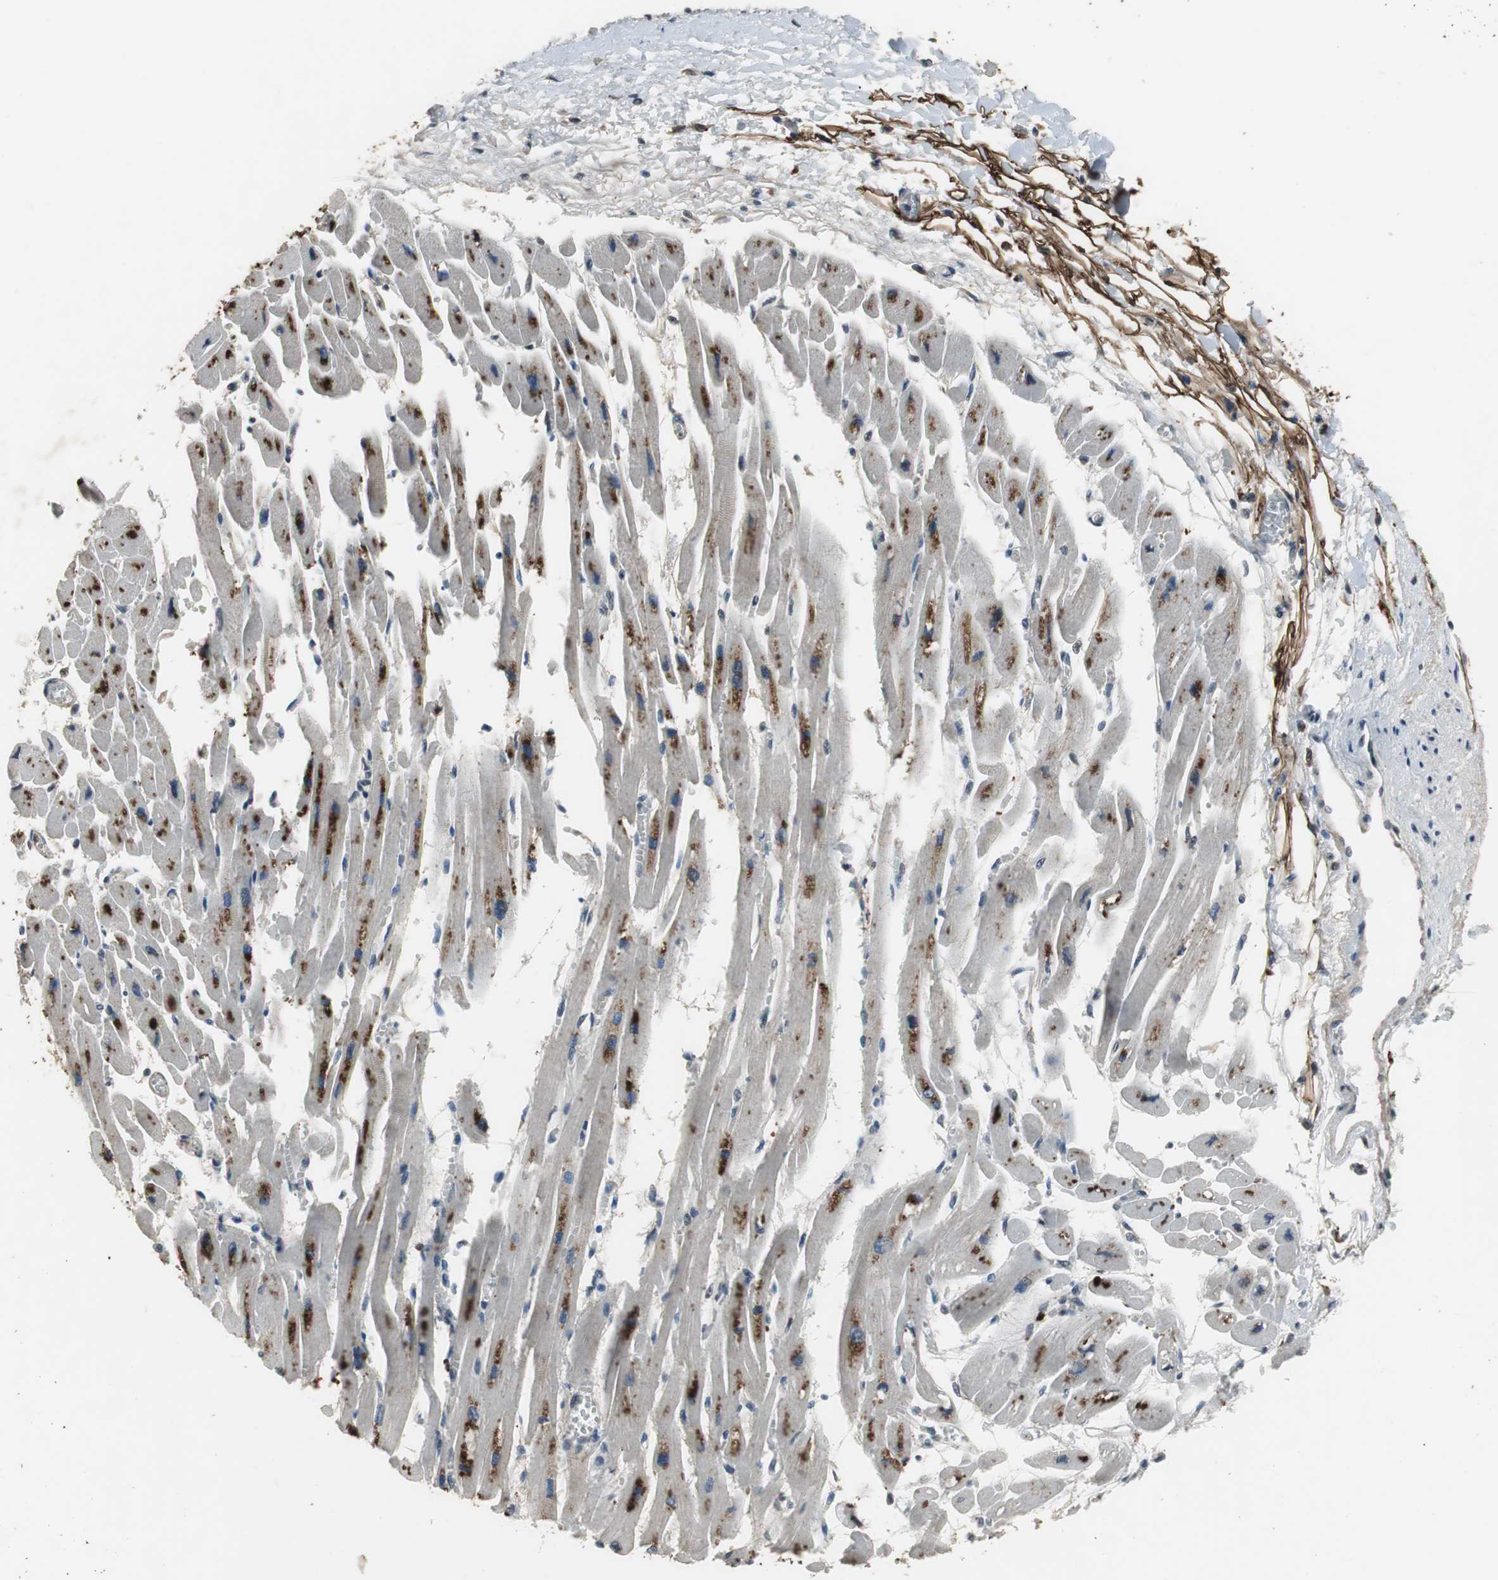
{"staining": {"intensity": "moderate", "quantity": "25%-75%", "location": "cytoplasmic/membranous"}, "tissue": "heart muscle", "cell_type": "Cardiomyocytes", "image_type": "normal", "snomed": [{"axis": "morphology", "description": "Normal tissue, NOS"}, {"axis": "topography", "description": "Heart"}], "caption": "Immunohistochemical staining of normal human heart muscle exhibits moderate cytoplasmic/membranous protein positivity in approximately 25%-75% of cardiomyocytes.", "gene": "PI4KB", "patient": {"sex": "female", "age": 54}}